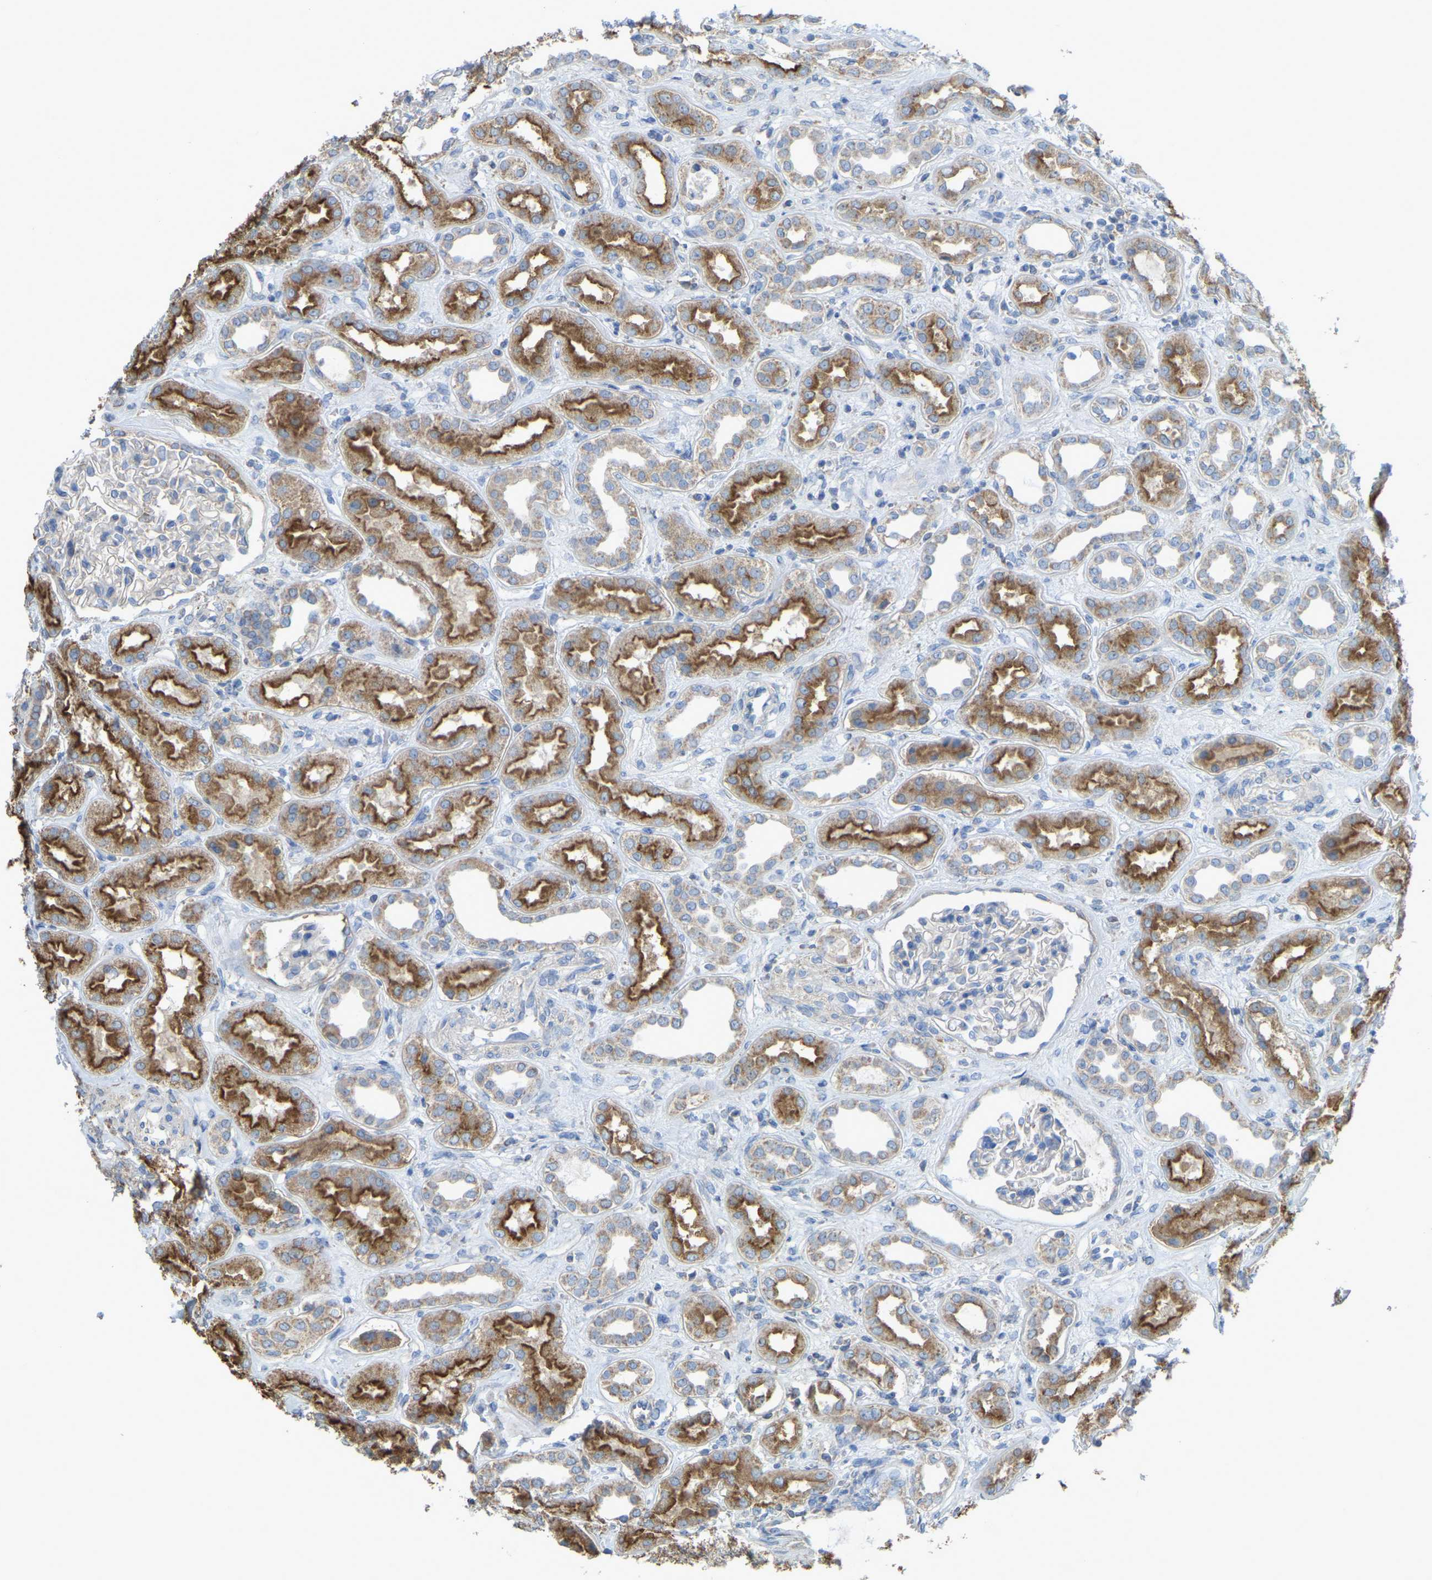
{"staining": {"intensity": "negative", "quantity": "none", "location": "none"}, "tissue": "kidney", "cell_type": "Cells in glomeruli", "image_type": "normal", "snomed": [{"axis": "morphology", "description": "Normal tissue, NOS"}, {"axis": "topography", "description": "Kidney"}], "caption": "Kidney stained for a protein using immunohistochemistry reveals no positivity cells in glomeruli.", "gene": "SERPINB5", "patient": {"sex": "male", "age": 59}}